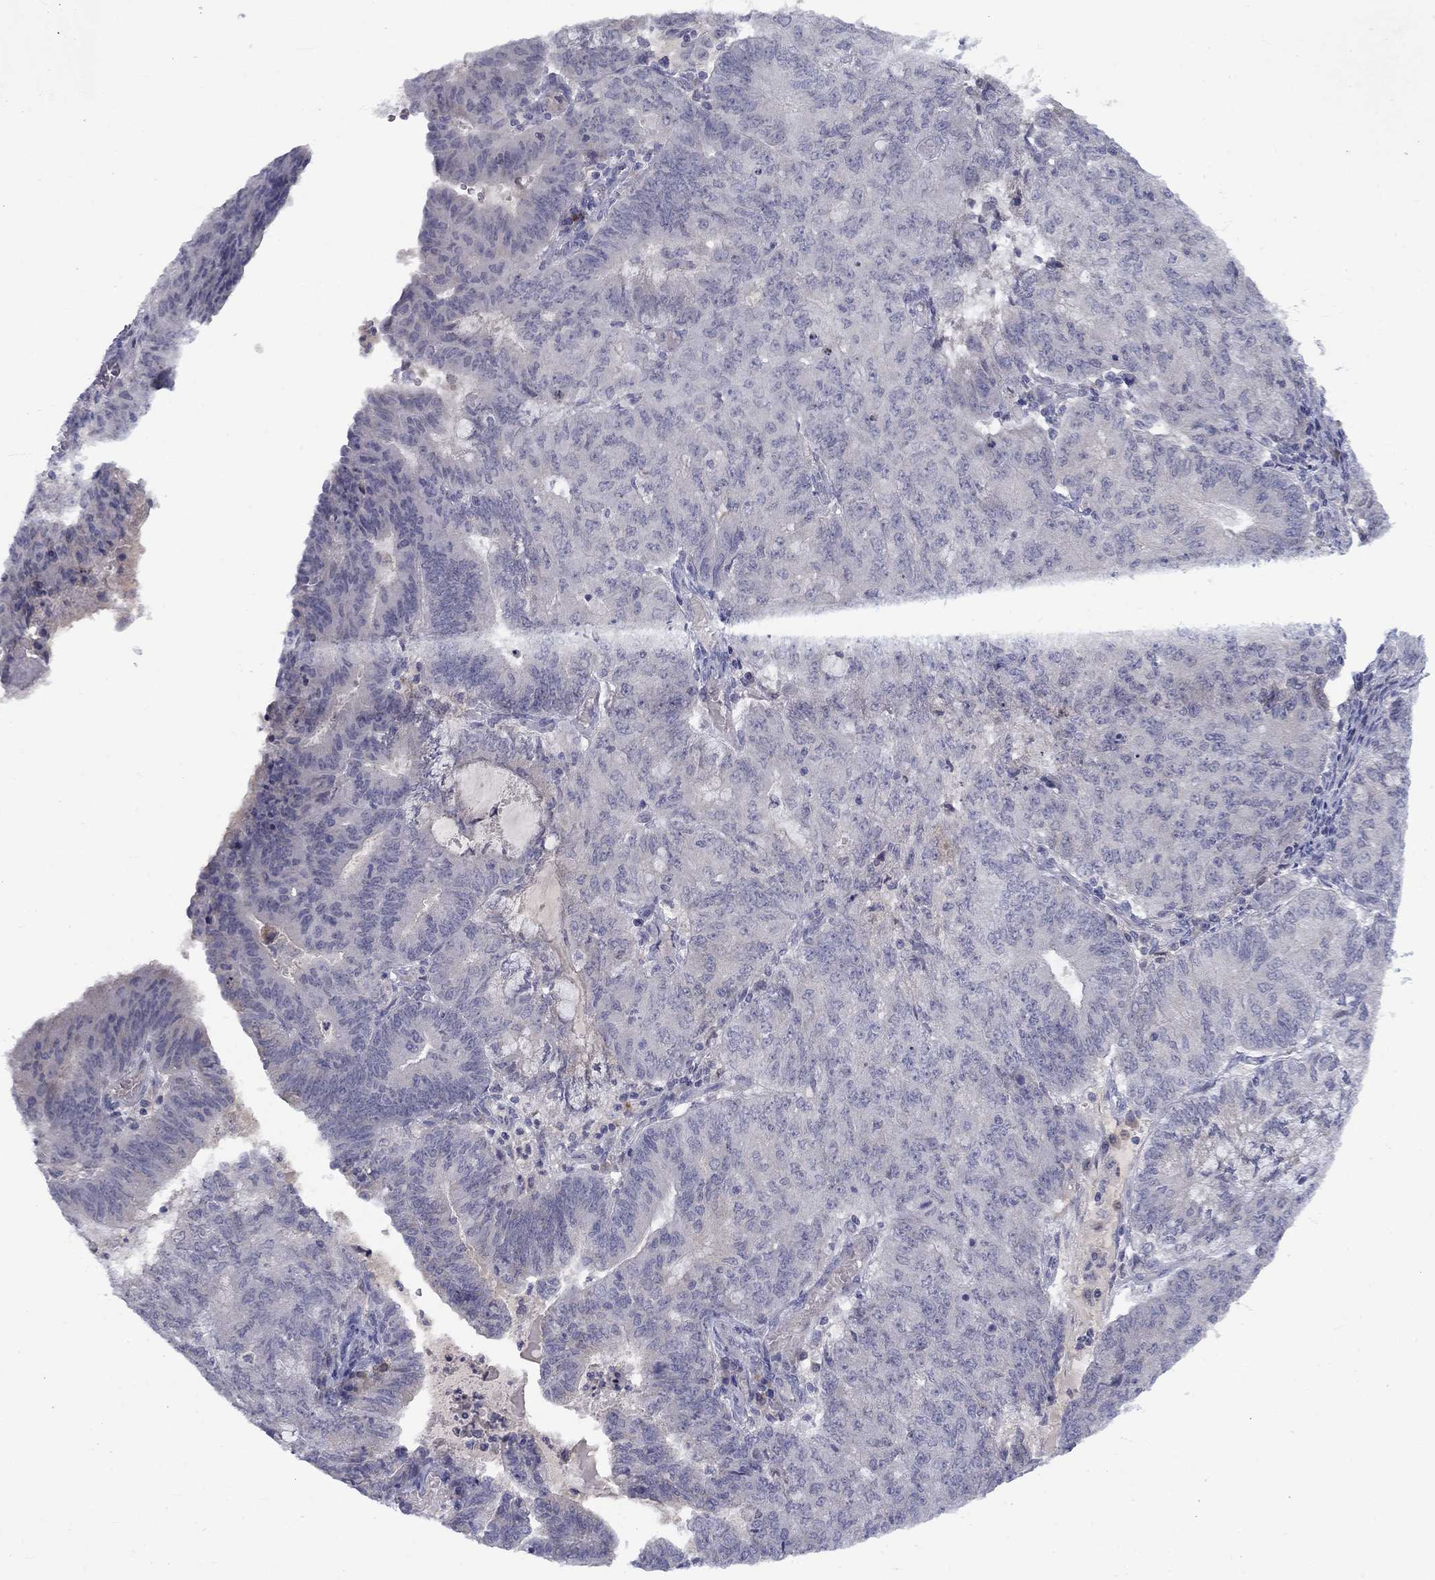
{"staining": {"intensity": "negative", "quantity": "none", "location": "none"}, "tissue": "endometrial cancer", "cell_type": "Tumor cells", "image_type": "cancer", "snomed": [{"axis": "morphology", "description": "Adenocarcinoma, NOS"}, {"axis": "topography", "description": "Endometrium"}], "caption": "This is an immunohistochemistry histopathology image of adenocarcinoma (endometrial). There is no staining in tumor cells.", "gene": "CACNA1A", "patient": {"sex": "female", "age": 82}}